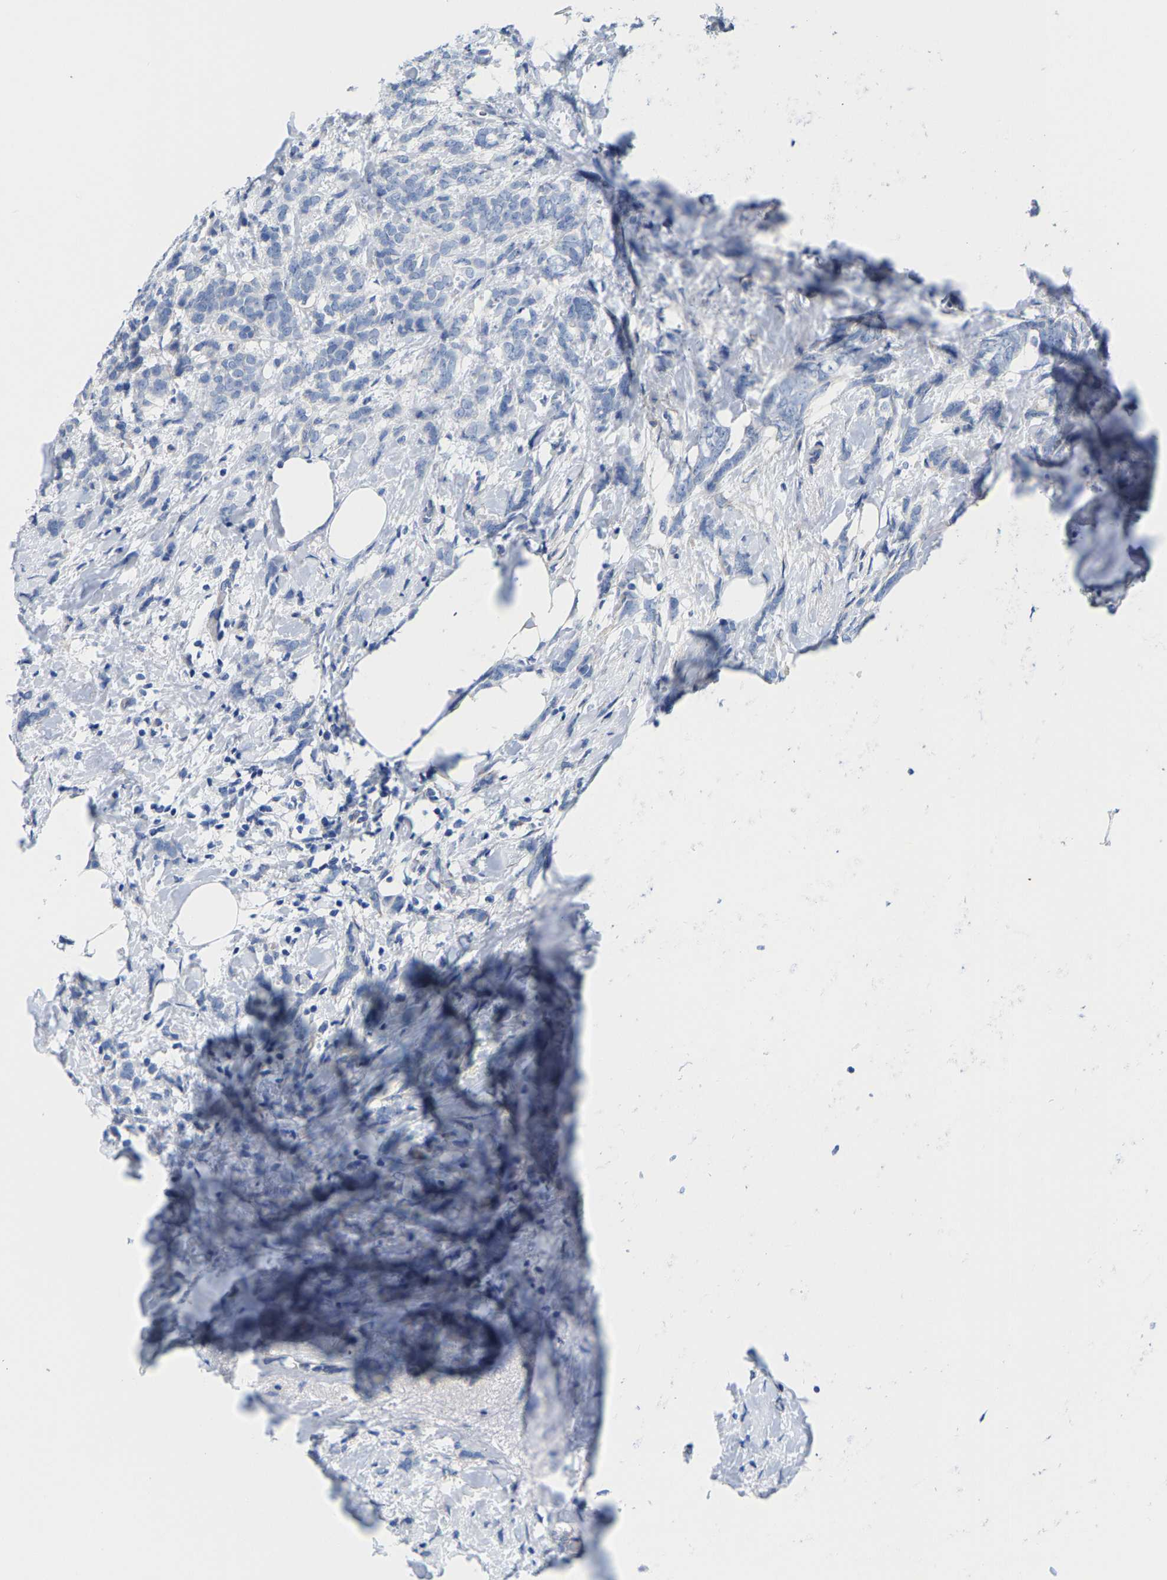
{"staining": {"intensity": "negative", "quantity": "none", "location": "none"}, "tissue": "breast cancer", "cell_type": "Tumor cells", "image_type": "cancer", "snomed": [{"axis": "morphology", "description": "Lobular carcinoma, in situ"}, {"axis": "morphology", "description": "Lobular carcinoma"}, {"axis": "topography", "description": "Breast"}], "caption": "The histopathology image reveals no staining of tumor cells in breast cancer.", "gene": "DSCAM", "patient": {"sex": "female", "age": 41}}